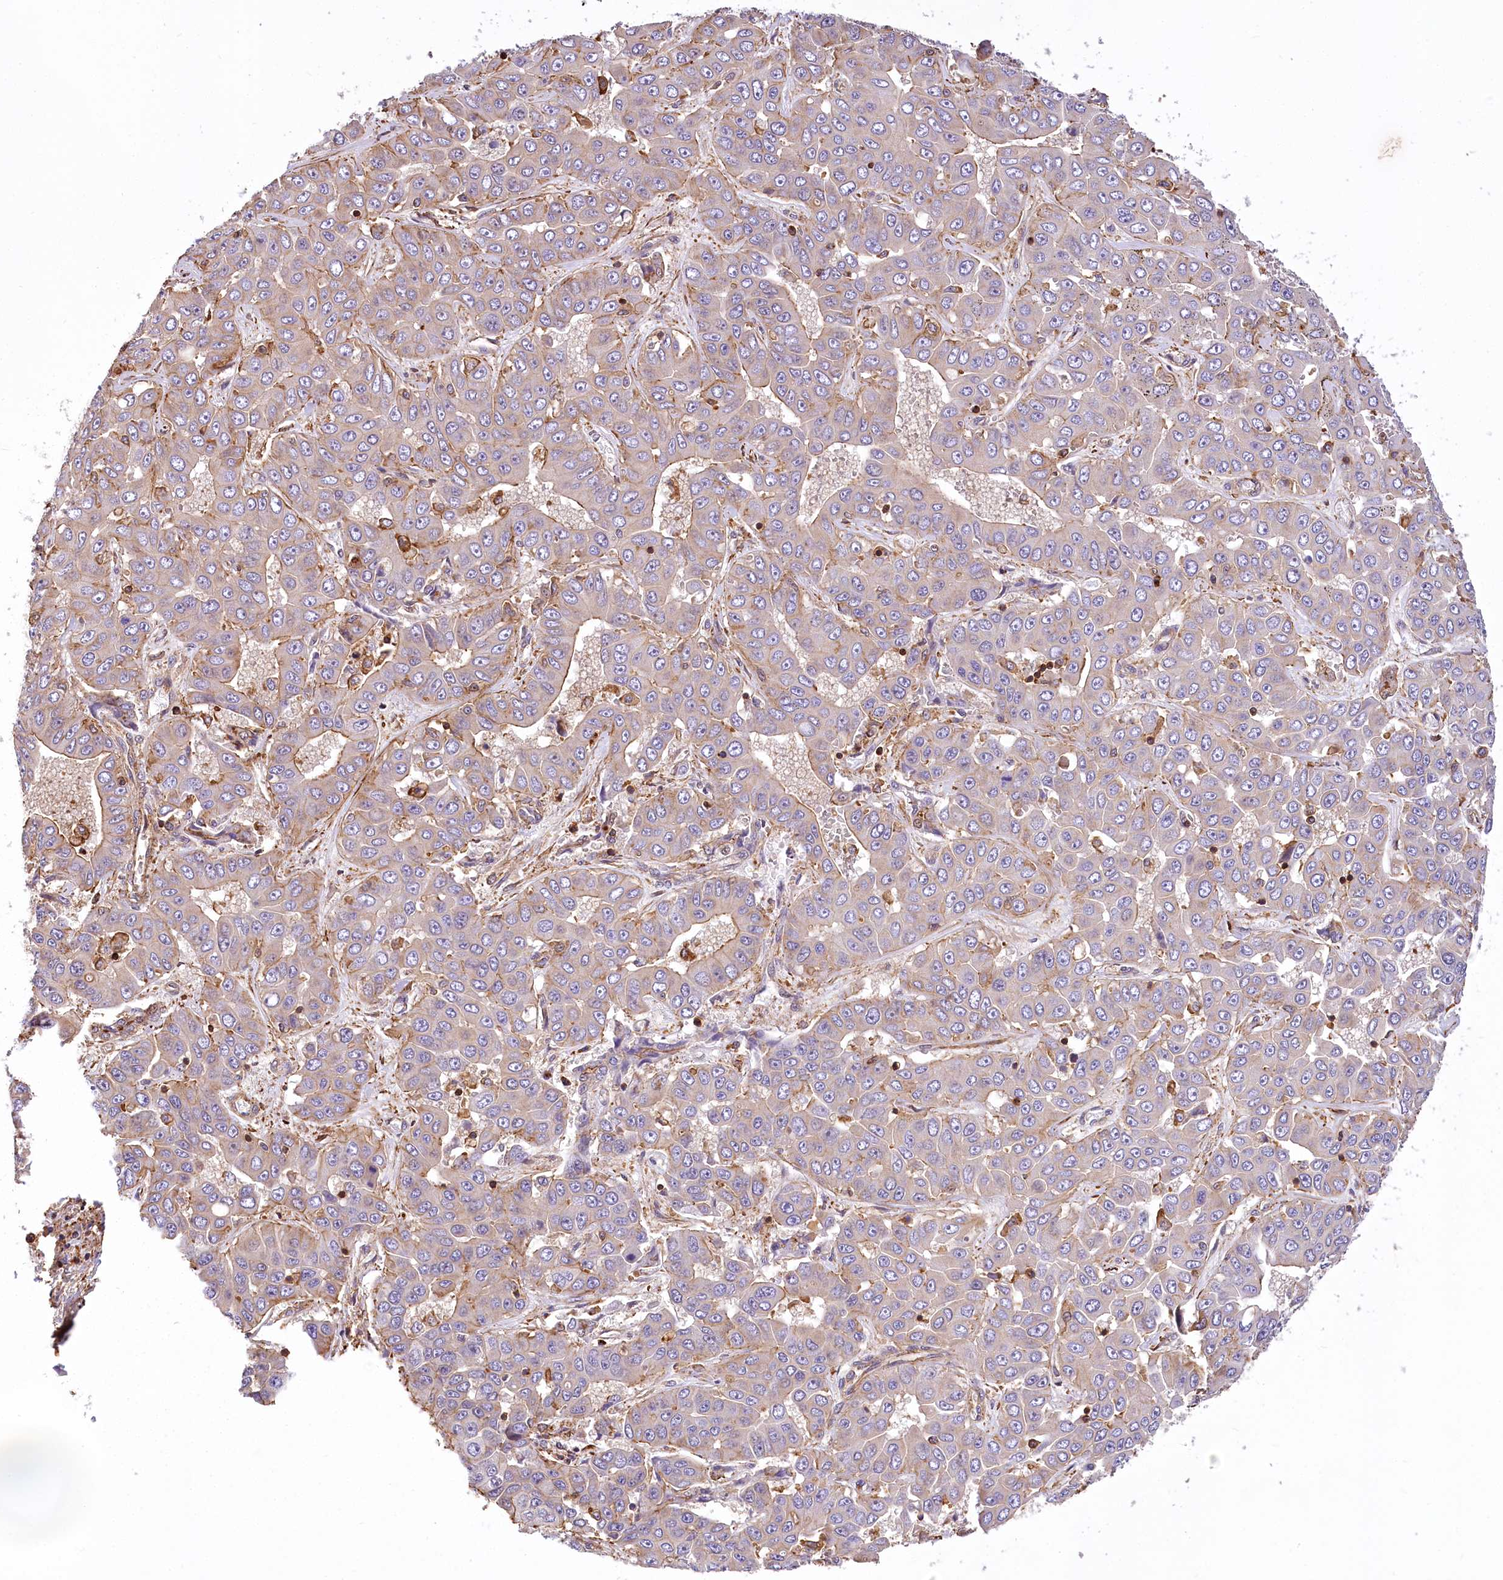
{"staining": {"intensity": "negative", "quantity": "none", "location": "none"}, "tissue": "liver cancer", "cell_type": "Tumor cells", "image_type": "cancer", "snomed": [{"axis": "morphology", "description": "Cholangiocarcinoma"}, {"axis": "topography", "description": "Liver"}], "caption": "The micrograph exhibits no significant positivity in tumor cells of liver cancer (cholangiocarcinoma).", "gene": "DPP3", "patient": {"sex": "female", "age": 52}}